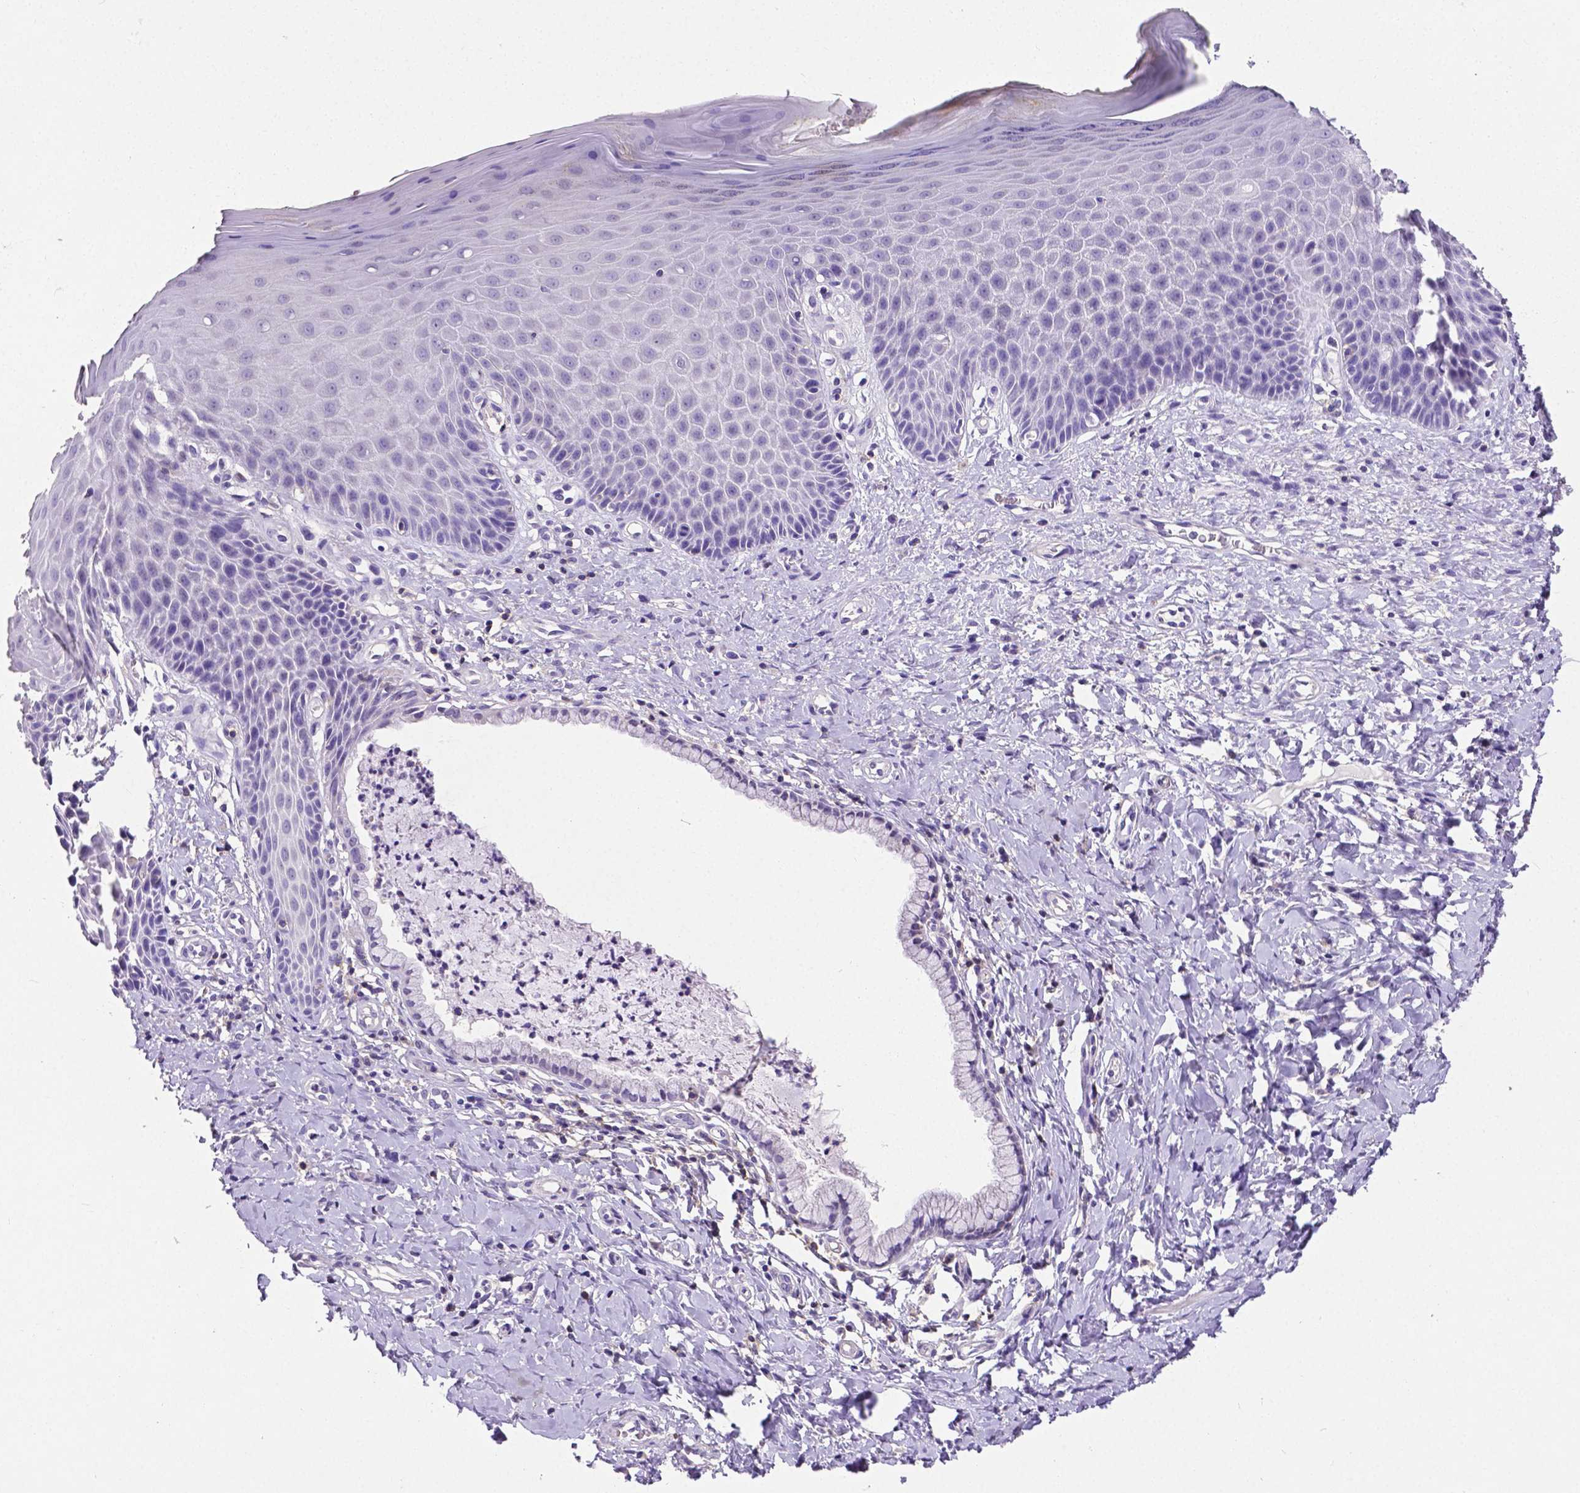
{"staining": {"intensity": "negative", "quantity": "none", "location": "none"}, "tissue": "vagina", "cell_type": "Squamous epithelial cells", "image_type": "normal", "snomed": [{"axis": "morphology", "description": "Normal tissue, NOS"}, {"axis": "topography", "description": "Vagina"}], "caption": "IHC image of unremarkable human vagina stained for a protein (brown), which reveals no staining in squamous epithelial cells.", "gene": "CD4", "patient": {"sex": "female", "age": 83}}